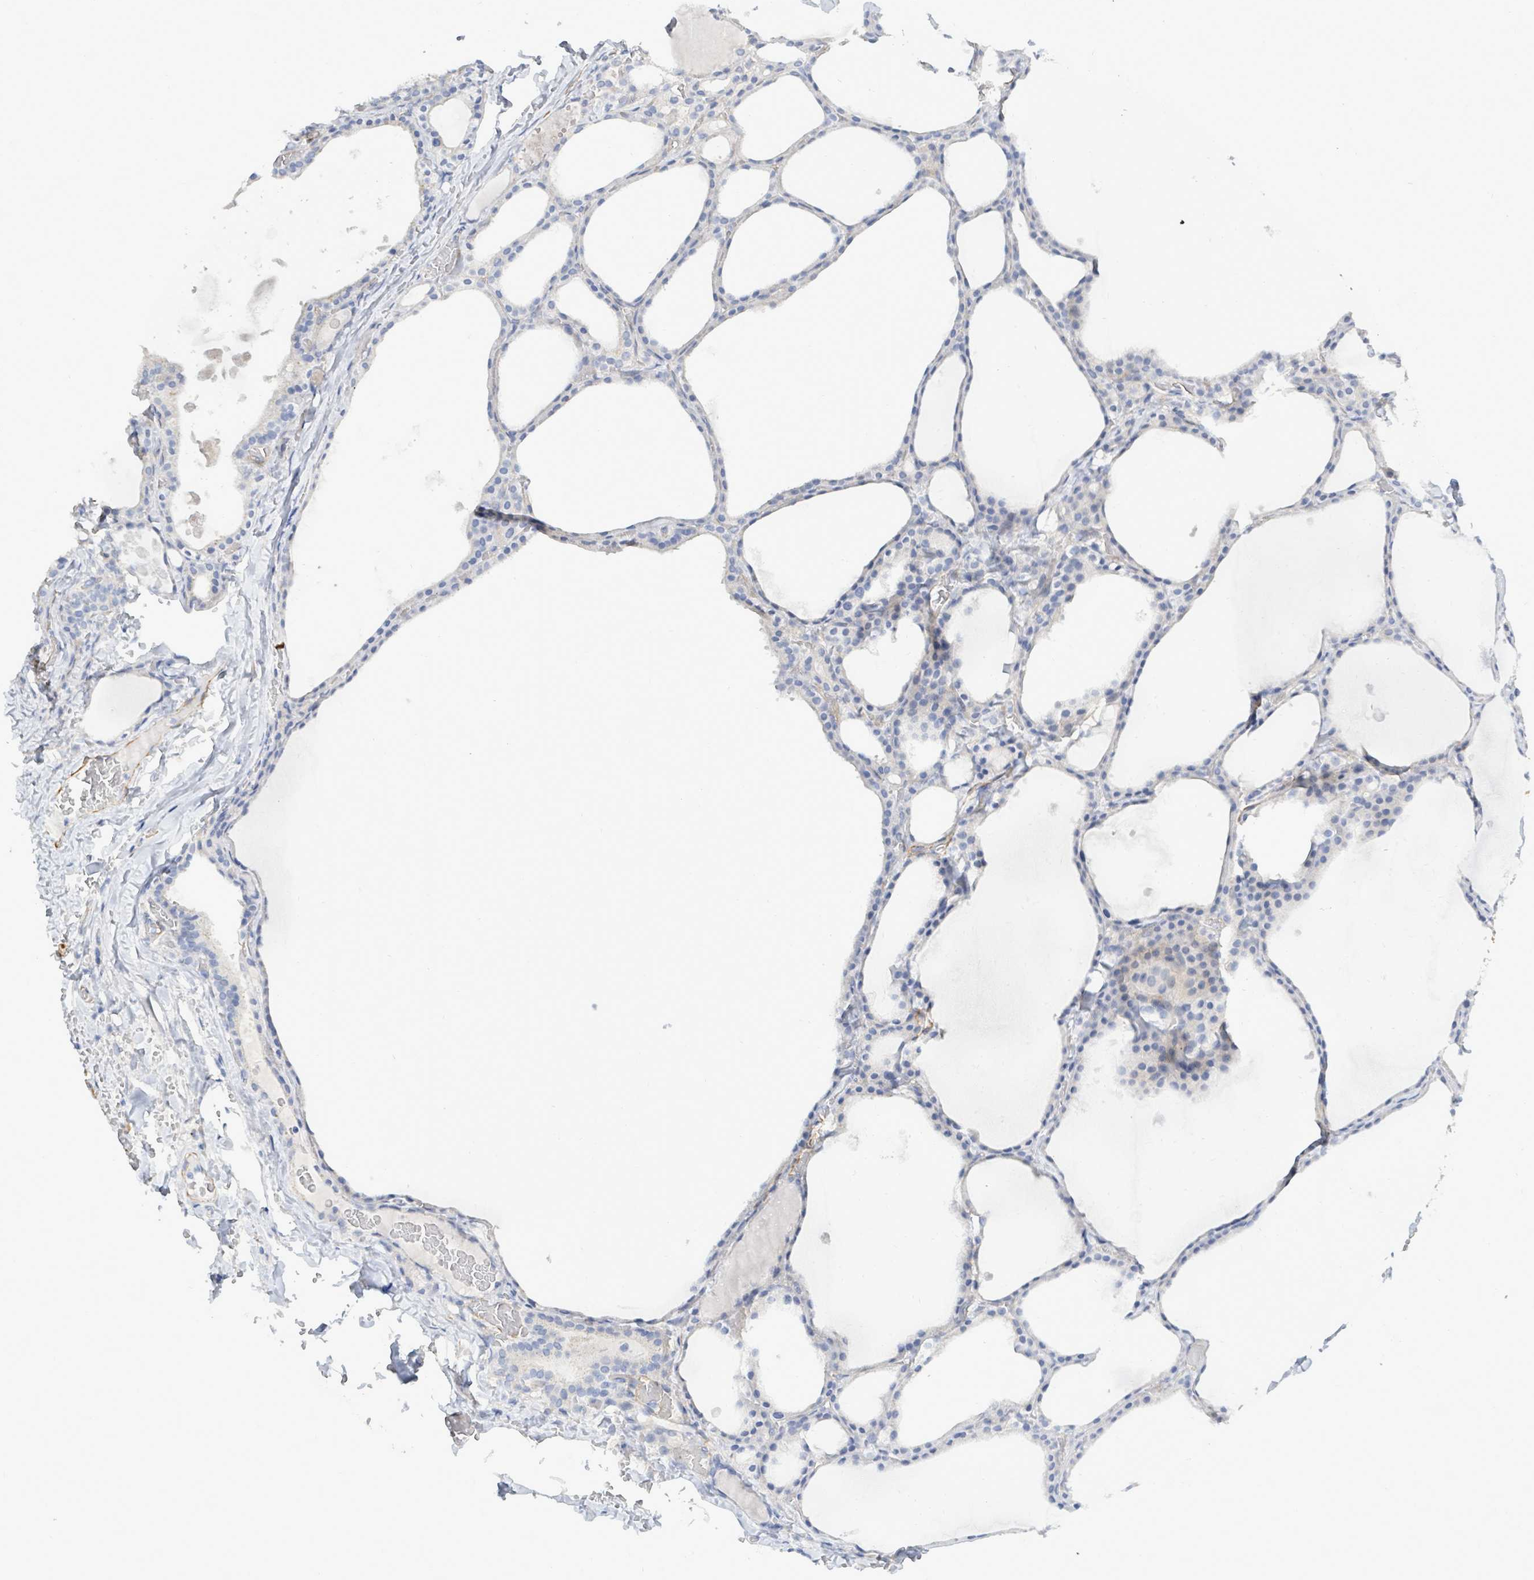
{"staining": {"intensity": "negative", "quantity": "none", "location": "none"}, "tissue": "thyroid gland", "cell_type": "Glandular cells", "image_type": "normal", "snomed": [{"axis": "morphology", "description": "Normal tissue, NOS"}, {"axis": "topography", "description": "Thyroid gland"}], "caption": "The immunohistochemistry photomicrograph has no significant expression in glandular cells of thyroid gland. Brightfield microscopy of immunohistochemistry (IHC) stained with DAB (3,3'-diaminobenzidine) (brown) and hematoxylin (blue), captured at high magnification.", "gene": "DMRTC1B", "patient": {"sex": "male", "age": 56}}